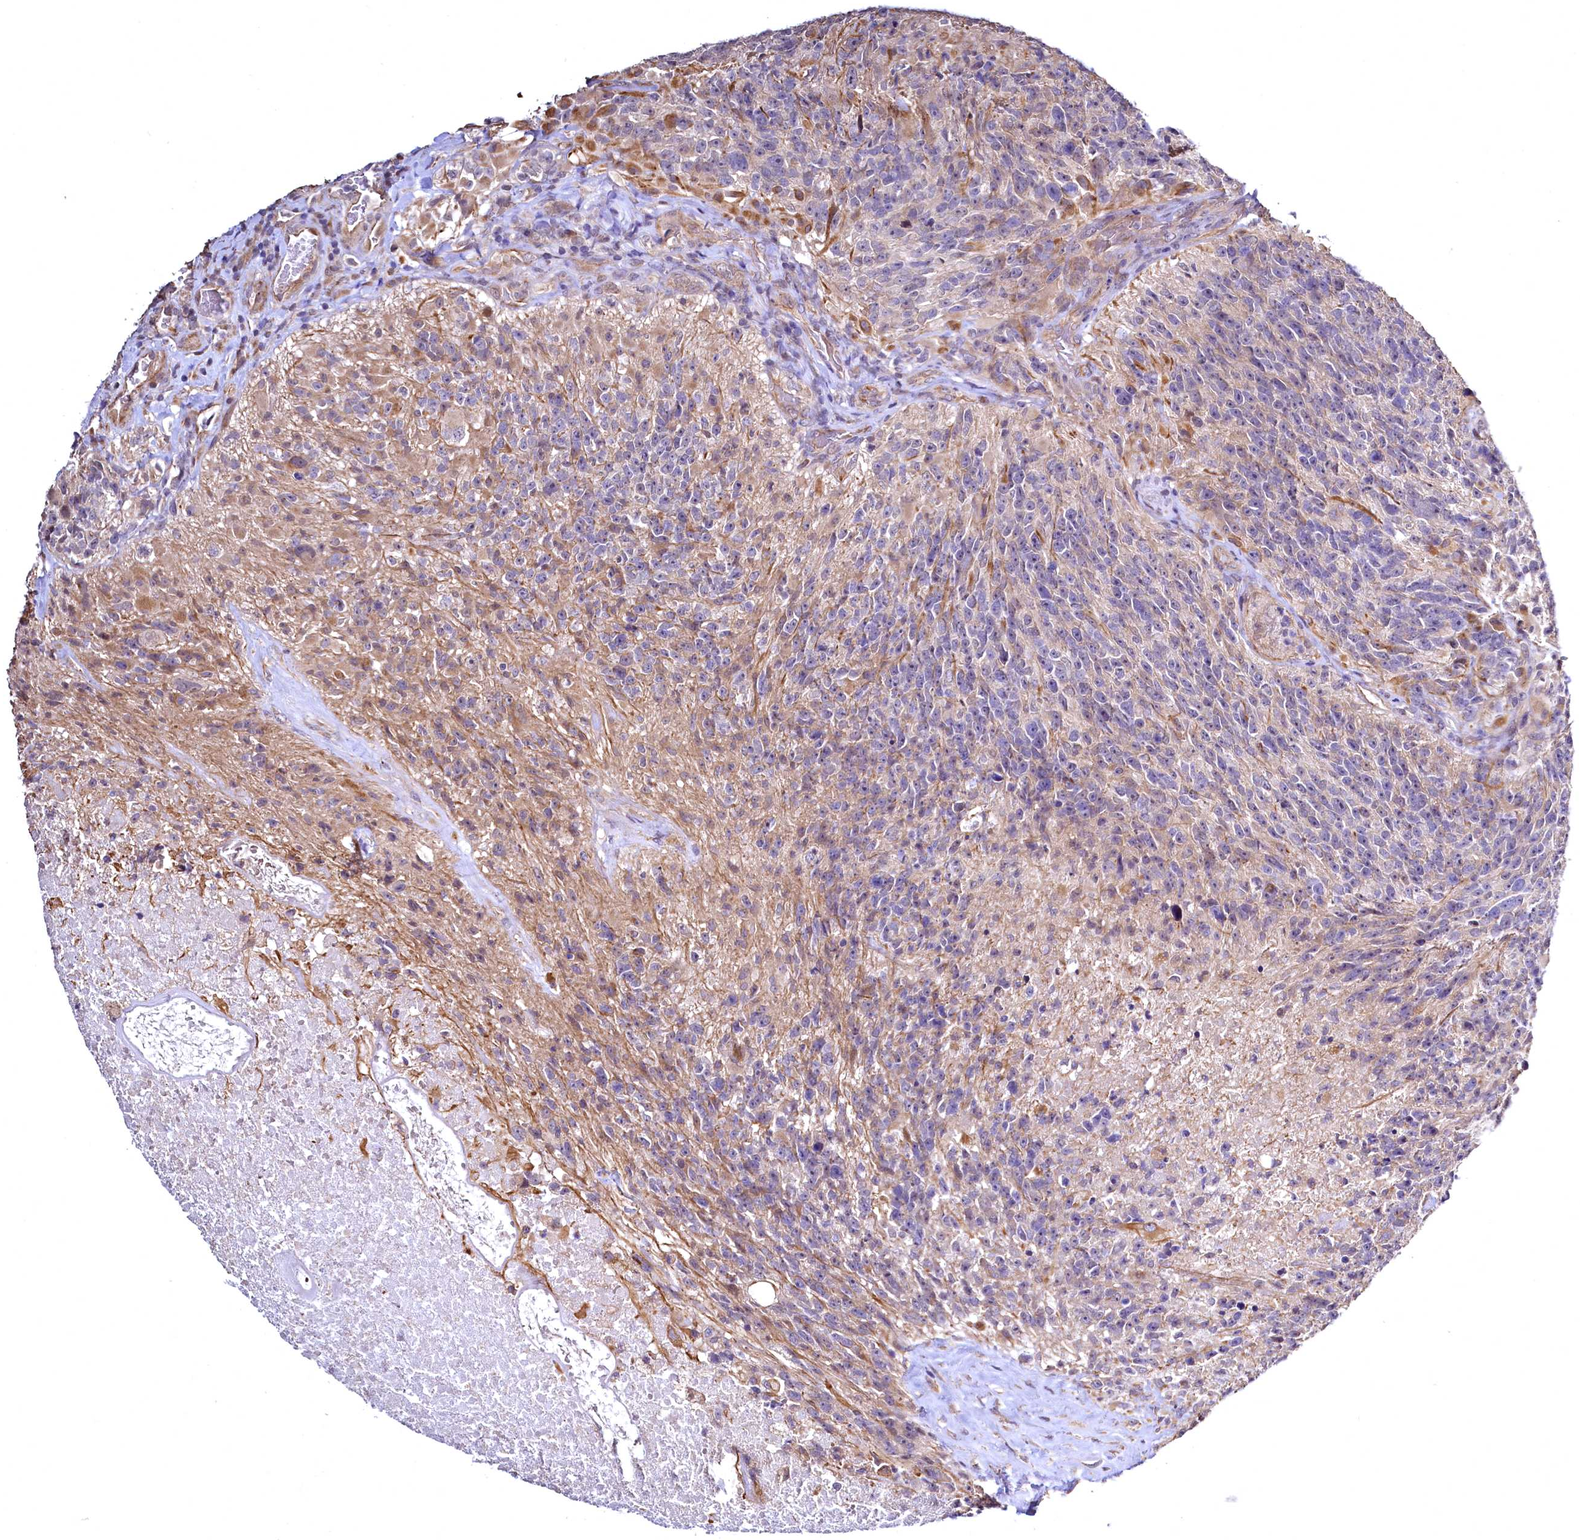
{"staining": {"intensity": "negative", "quantity": "none", "location": "none"}, "tissue": "glioma", "cell_type": "Tumor cells", "image_type": "cancer", "snomed": [{"axis": "morphology", "description": "Glioma, malignant, High grade"}, {"axis": "topography", "description": "Brain"}], "caption": "High-grade glioma (malignant) was stained to show a protein in brown. There is no significant staining in tumor cells.", "gene": "TBCEL", "patient": {"sex": "male", "age": 76}}